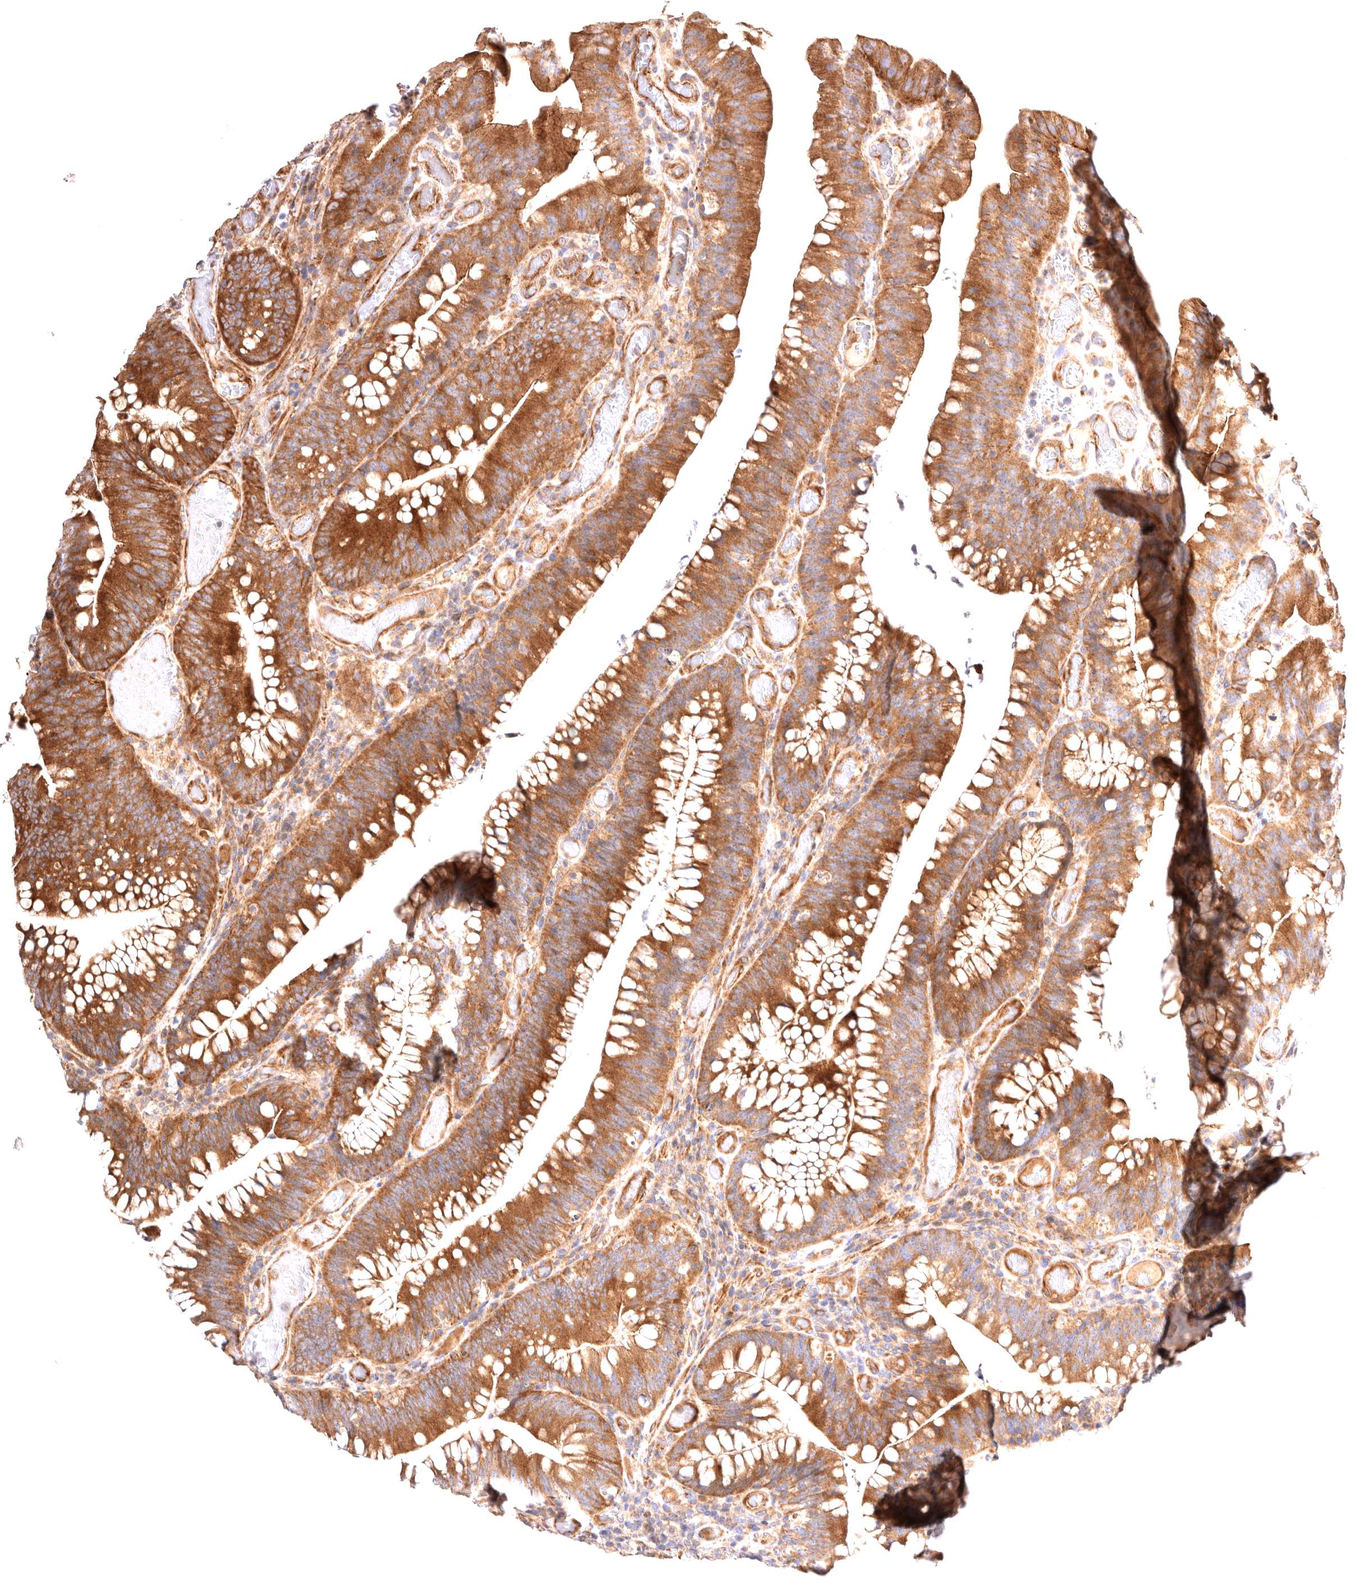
{"staining": {"intensity": "strong", "quantity": ">75%", "location": "cytoplasmic/membranous"}, "tissue": "colorectal cancer", "cell_type": "Tumor cells", "image_type": "cancer", "snomed": [{"axis": "morphology", "description": "Normal tissue, NOS"}, {"axis": "topography", "description": "Colon"}], "caption": "Colorectal cancer stained with DAB immunohistochemistry reveals high levels of strong cytoplasmic/membranous staining in about >75% of tumor cells.", "gene": "VPS45", "patient": {"sex": "female", "age": 82}}